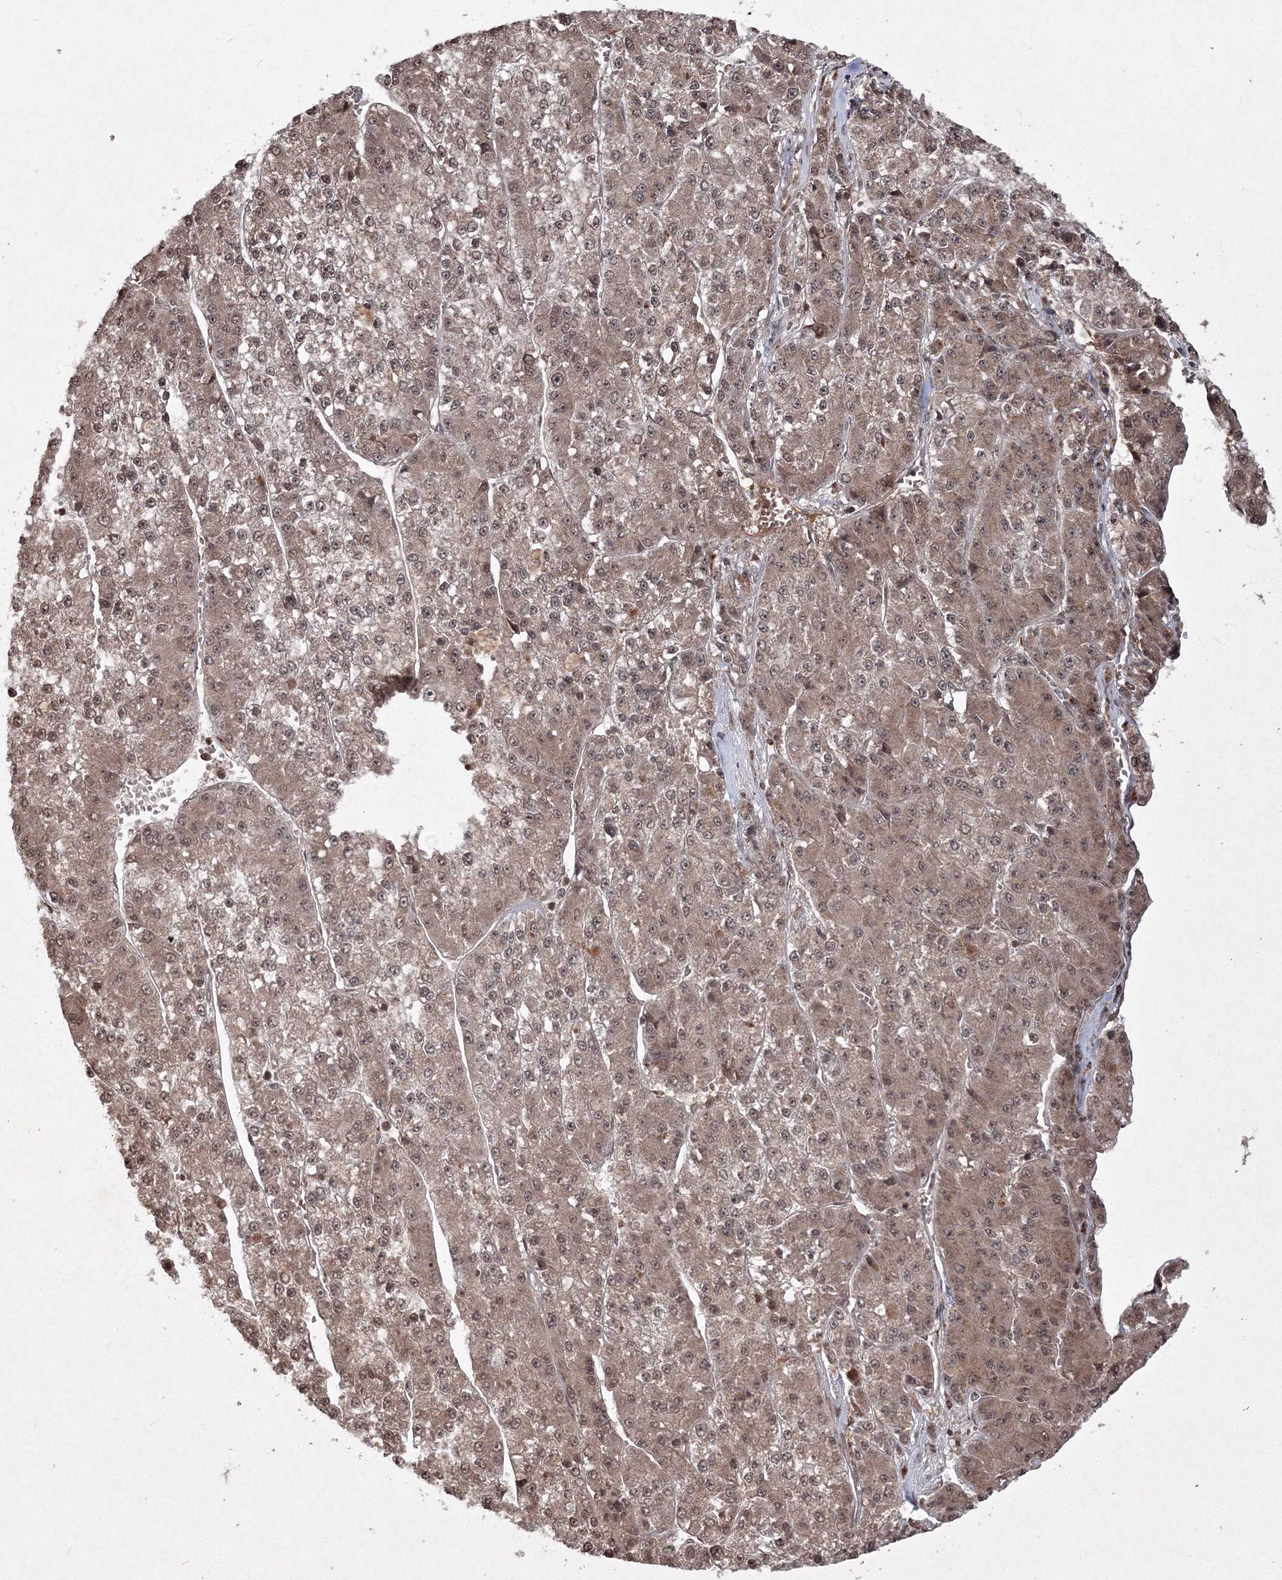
{"staining": {"intensity": "moderate", "quantity": ">75%", "location": "cytoplasmic/membranous,nuclear"}, "tissue": "liver cancer", "cell_type": "Tumor cells", "image_type": "cancer", "snomed": [{"axis": "morphology", "description": "Carcinoma, Hepatocellular, NOS"}, {"axis": "topography", "description": "Liver"}], "caption": "A brown stain highlights moderate cytoplasmic/membranous and nuclear positivity of a protein in human liver hepatocellular carcinoma tumor cells.", "gene": "PEX13", "patient": {"sex": "female", "age": 73}}